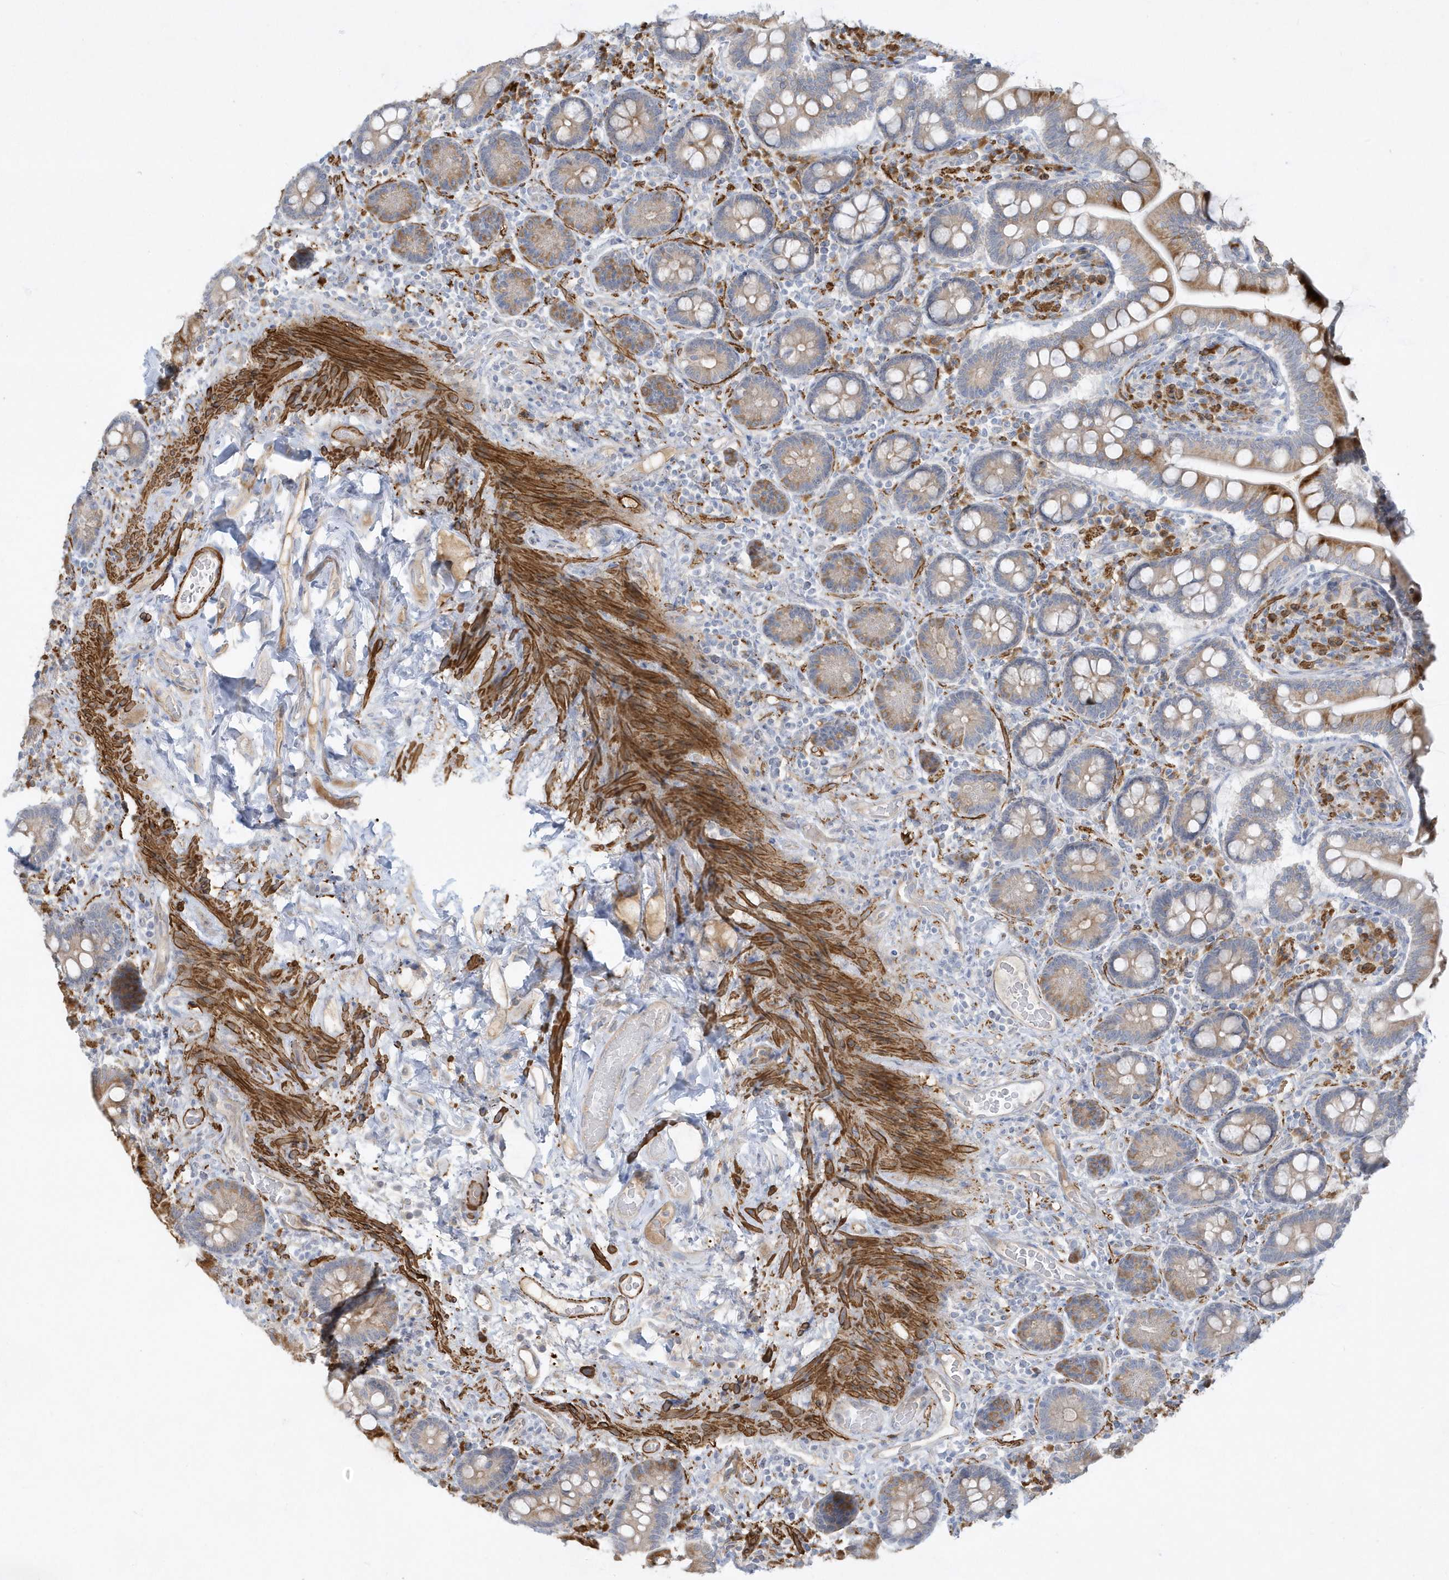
{"staining": {"intensity": "strong", "quantity": "25%-75%", "location": "cytoplasmic/membranous"}, "tissue": "small intestine", "cell_type": "Glandular cells", "image_type": "normal", "snomed": [{"axis": "morphology", "description": "Normal tissue, NOS"}, {"axis": "topography", "description": "Small intestine"}], "caption": "Strong cytoplasmic/membranous expression is identified in approximately 25%-75% of glandular cells in unremarkable small intestine. (brown staining indicates protein expression, while blue staining denotes nuclei).", "gene": "THADA", "patient": {"sex": "female", "age": 64}}